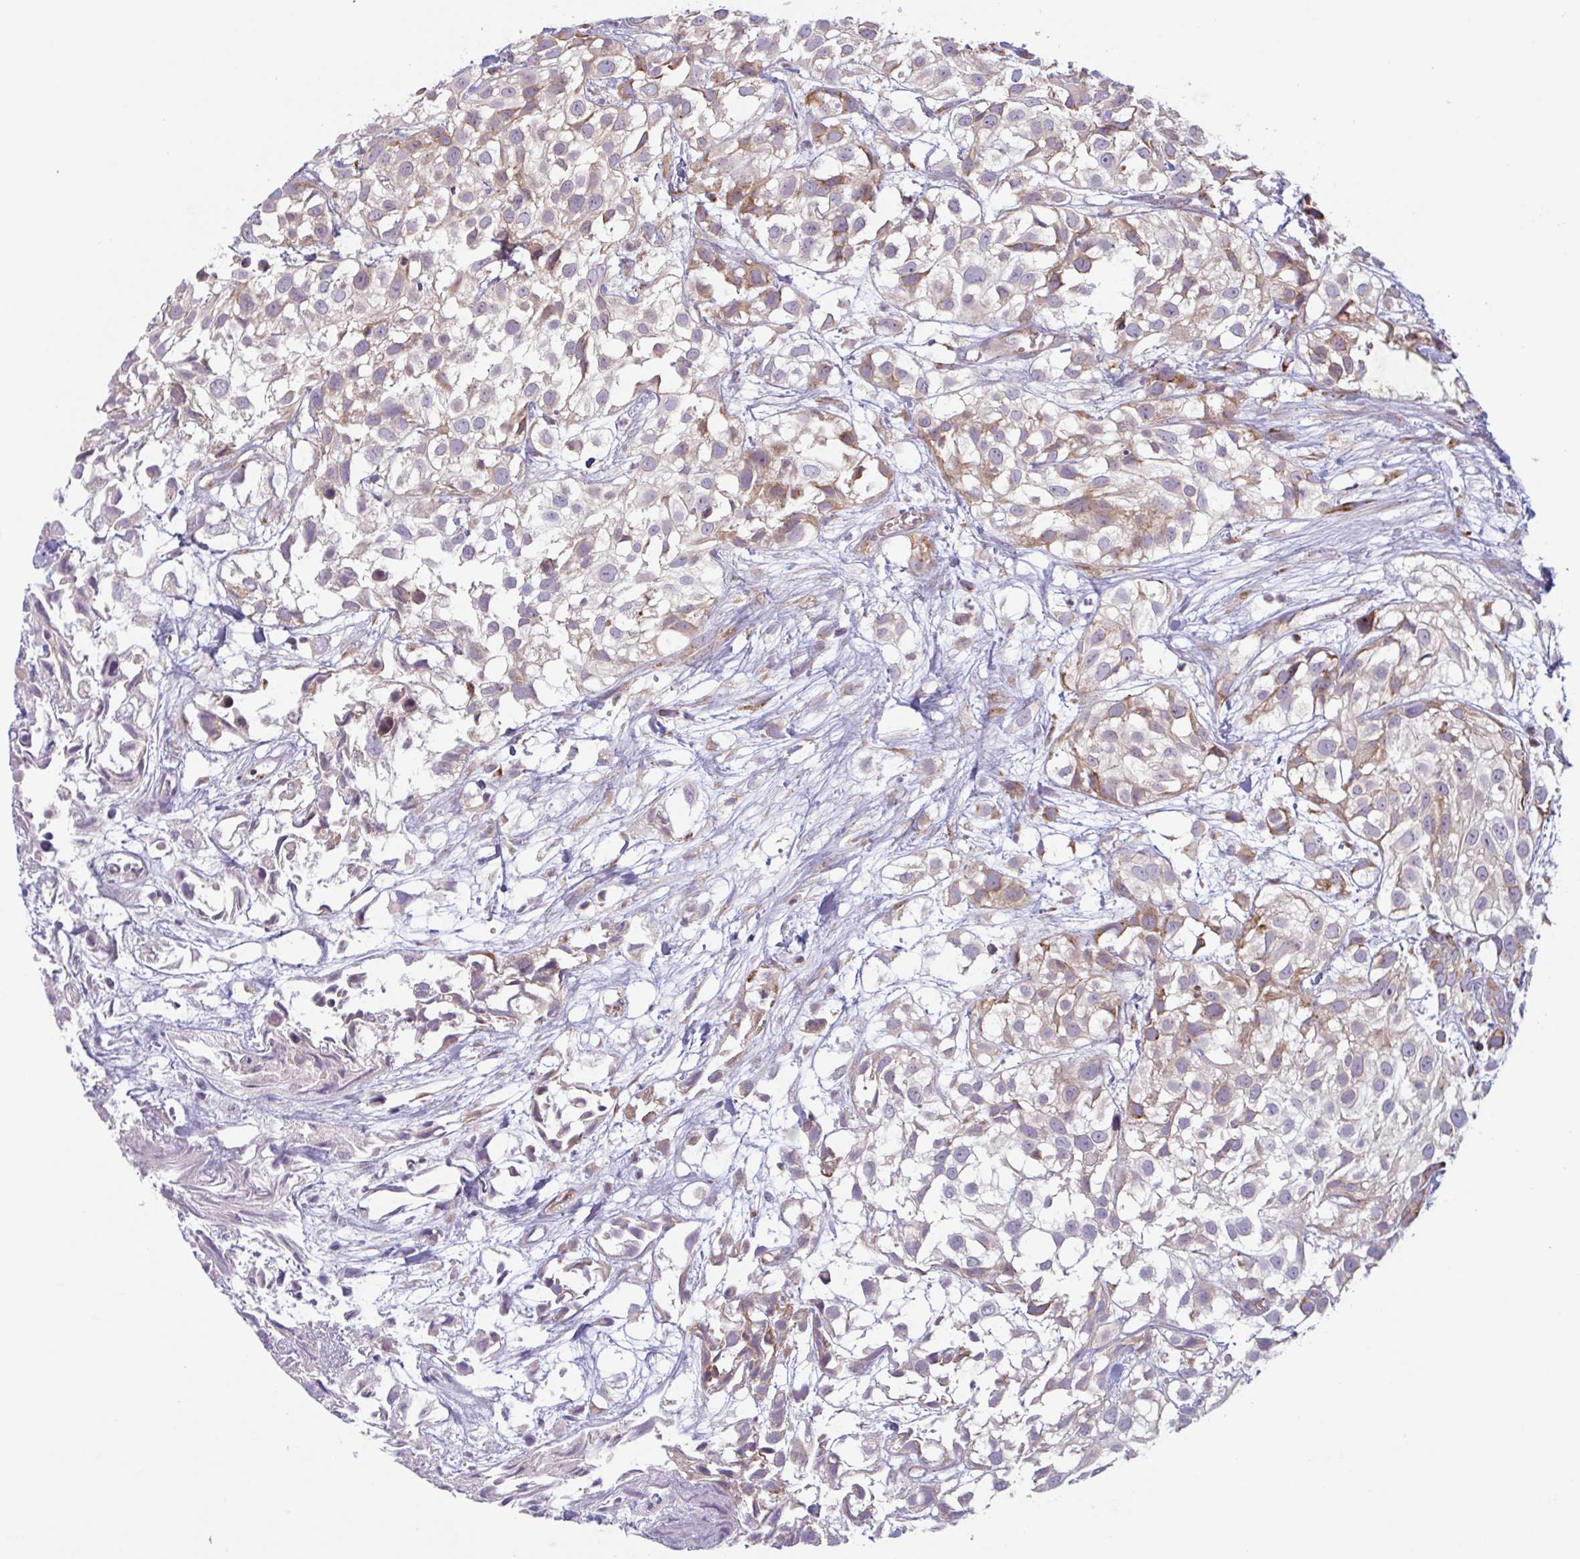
{"staining": {"intensity": "moderate", "quantity": "<25%", "location": "cytoplasmic/membranous"}, "tissue": "urothelial cancer", "cell_type": "Tumor cells", "image_type": "cancer", "snomed": [{"axis": "morphology", "description": "Urothelial carcinoma, High grade"}, {"axis": "topography", "description": "Urinary bladder"}], "caption": "Immunohistochemistry (IHC) (DAB (3,3'-diaminobenzidine)) staining of human urothelial carcinoma (high-grade) reveals moderate cytoplasmic/membranous protein staining in about <25% of tumor cells. The protein is stained brown, and the nuclei are stained in blue (DAB (3,3'-diaminobenzidine) IHC with brightfield microscopy, high magnification).", "gene": "RIT1", "patient": {"sex": "male", "age": 56}}